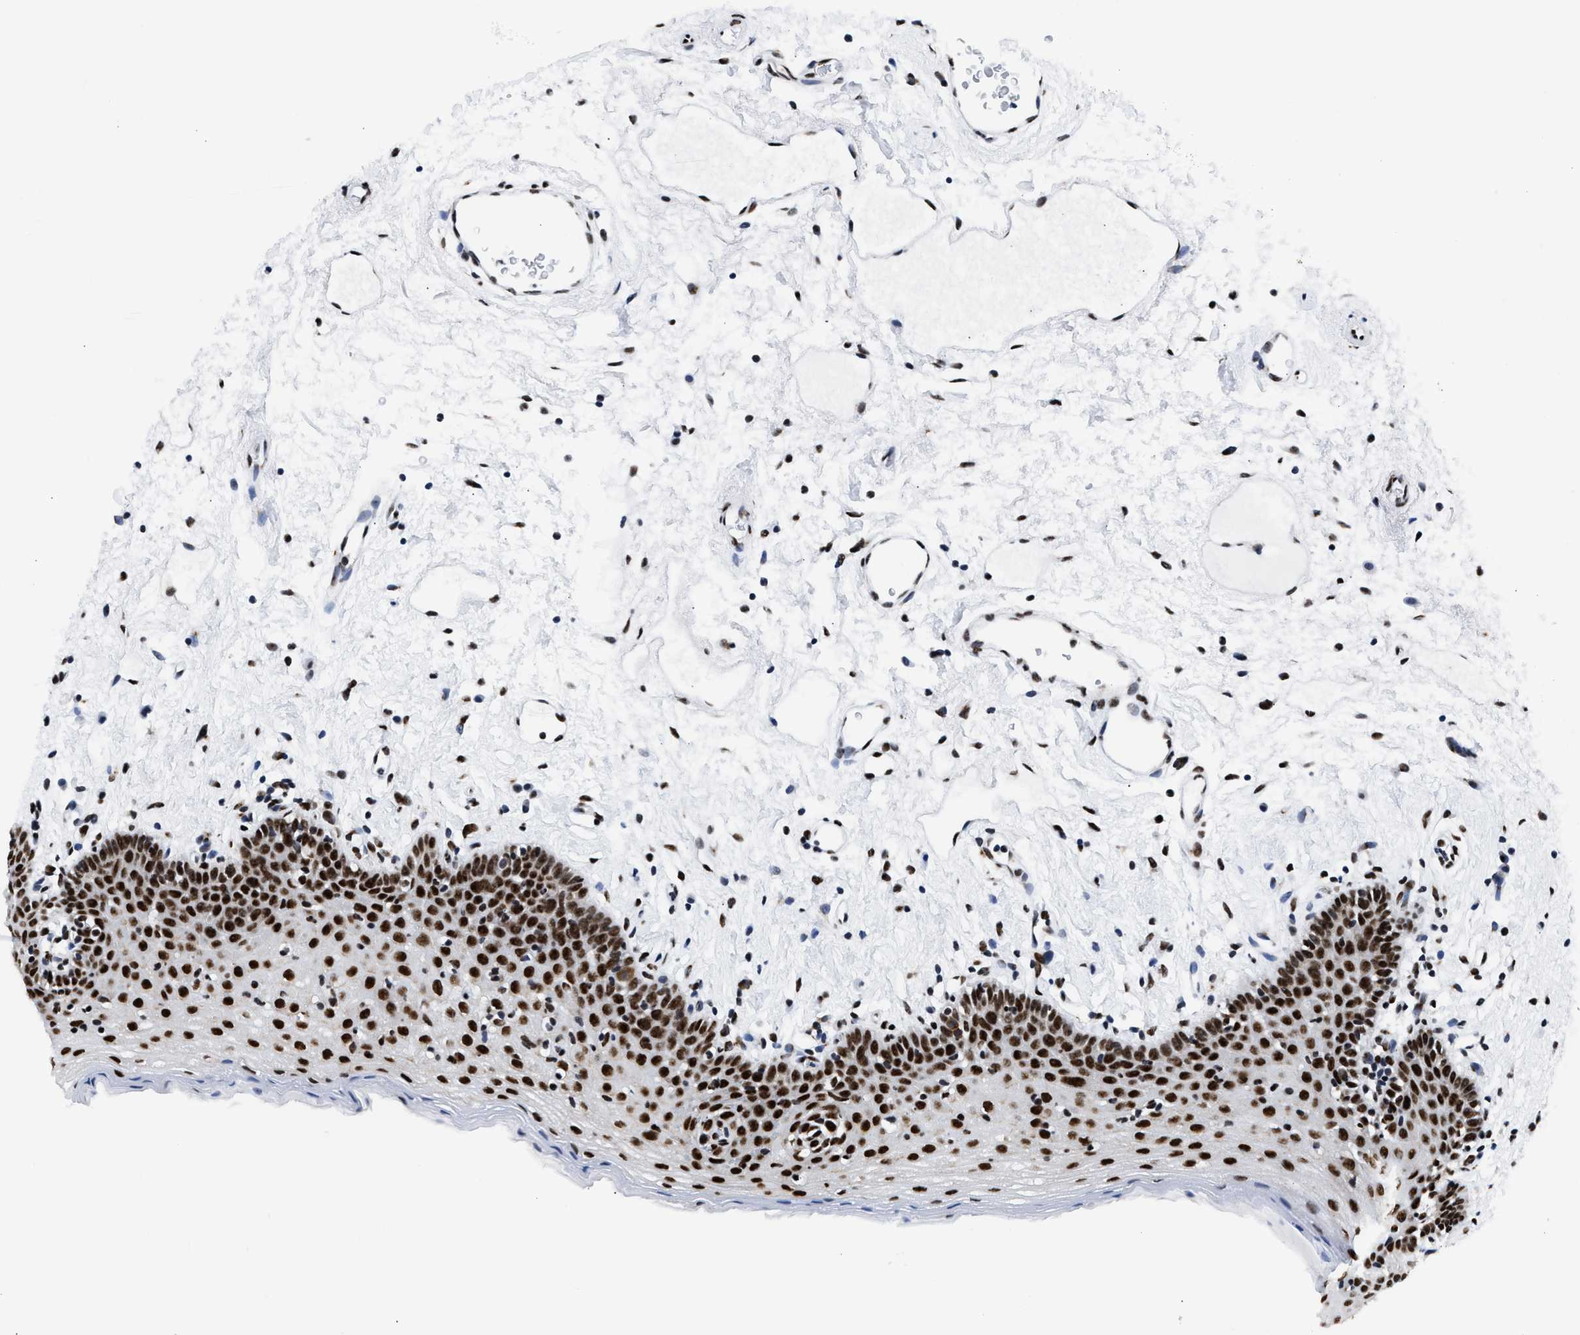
{"staining": {"intensity": "strong", "quantity": ">75%", "location": "nuclear"}, "tissue": "oral mucosa", "cell_type": "Squamous epithelial cells", "image_type": "normal", "snomed": [{"axis": "morphology", "description": "Normal tissue, NOS"}, {"axis": "topography", "description": "Oral tissue"}], "caption": "High-power microscopy captured an IHC micrograph of unremarkable oral mucosa, revealing strong nuclear expression in about >75% of squamous epithelial cells.", "gene": "RBM8A", "patient": {"sex": "male", "age": 66}}